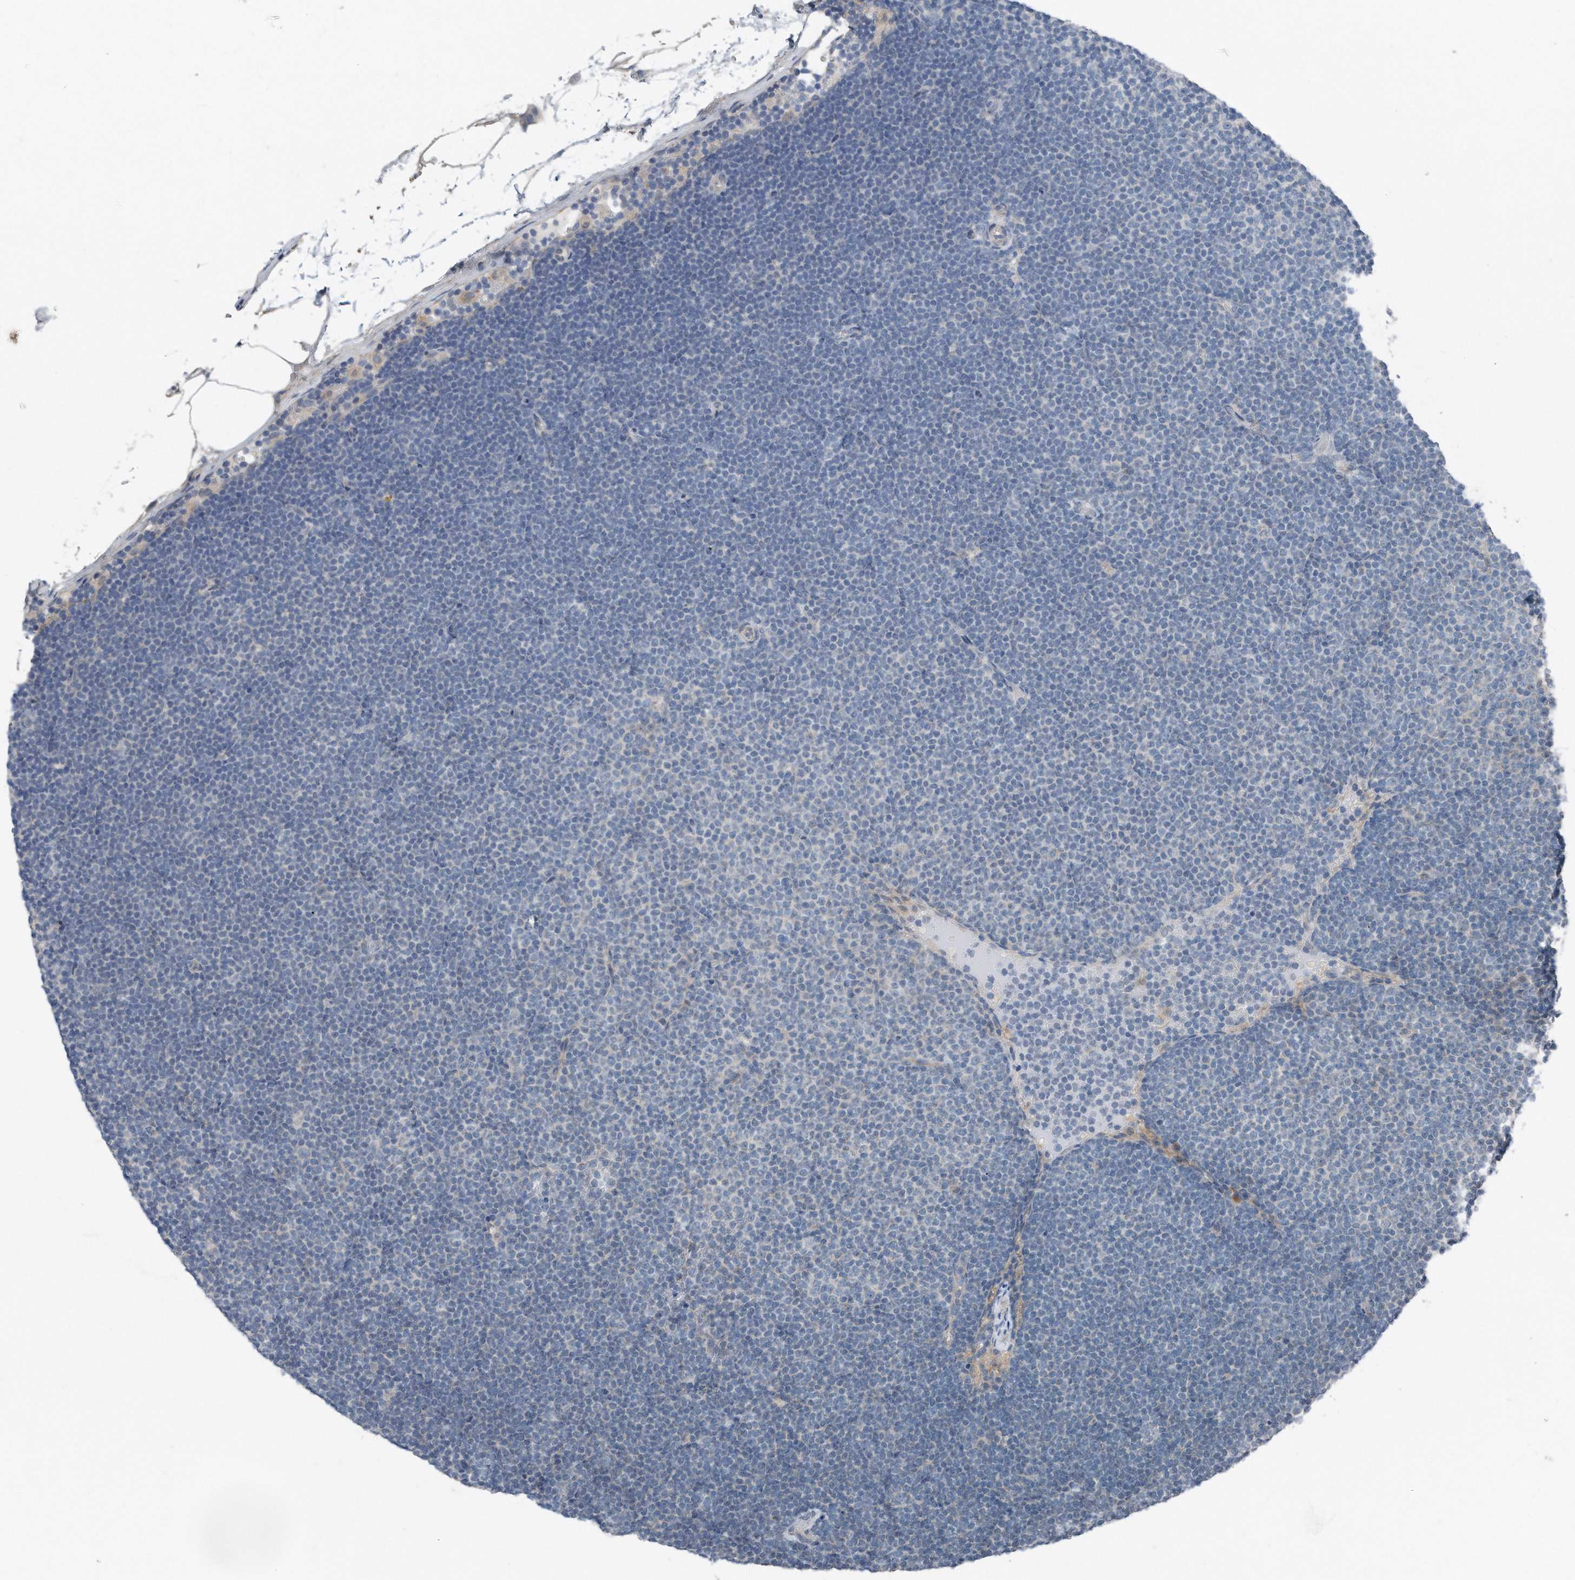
{"staining": {"intensity": "negative", "quantity": "none", "location": "none"}, "tissue": "lymphoma", "cell_type": "Tumor cells", "image_type": "cancer", "snomed": [{"axis": "morphology", "description": "Malignant lymphoma, non-Hodgkin's type, Low grade"}, {"axis": "topography", "description": "Lymph node"}], "caption": "A photomicrograph of lymphoma stained for a protein exhibits no brown staining in tumor cells. (DAB (3,3'-diaminobenzidine) immunohistochemistry with hematoxylin counter stain).", "gene": "YRDC", "patient": {"sex": "female", "age": 53}}